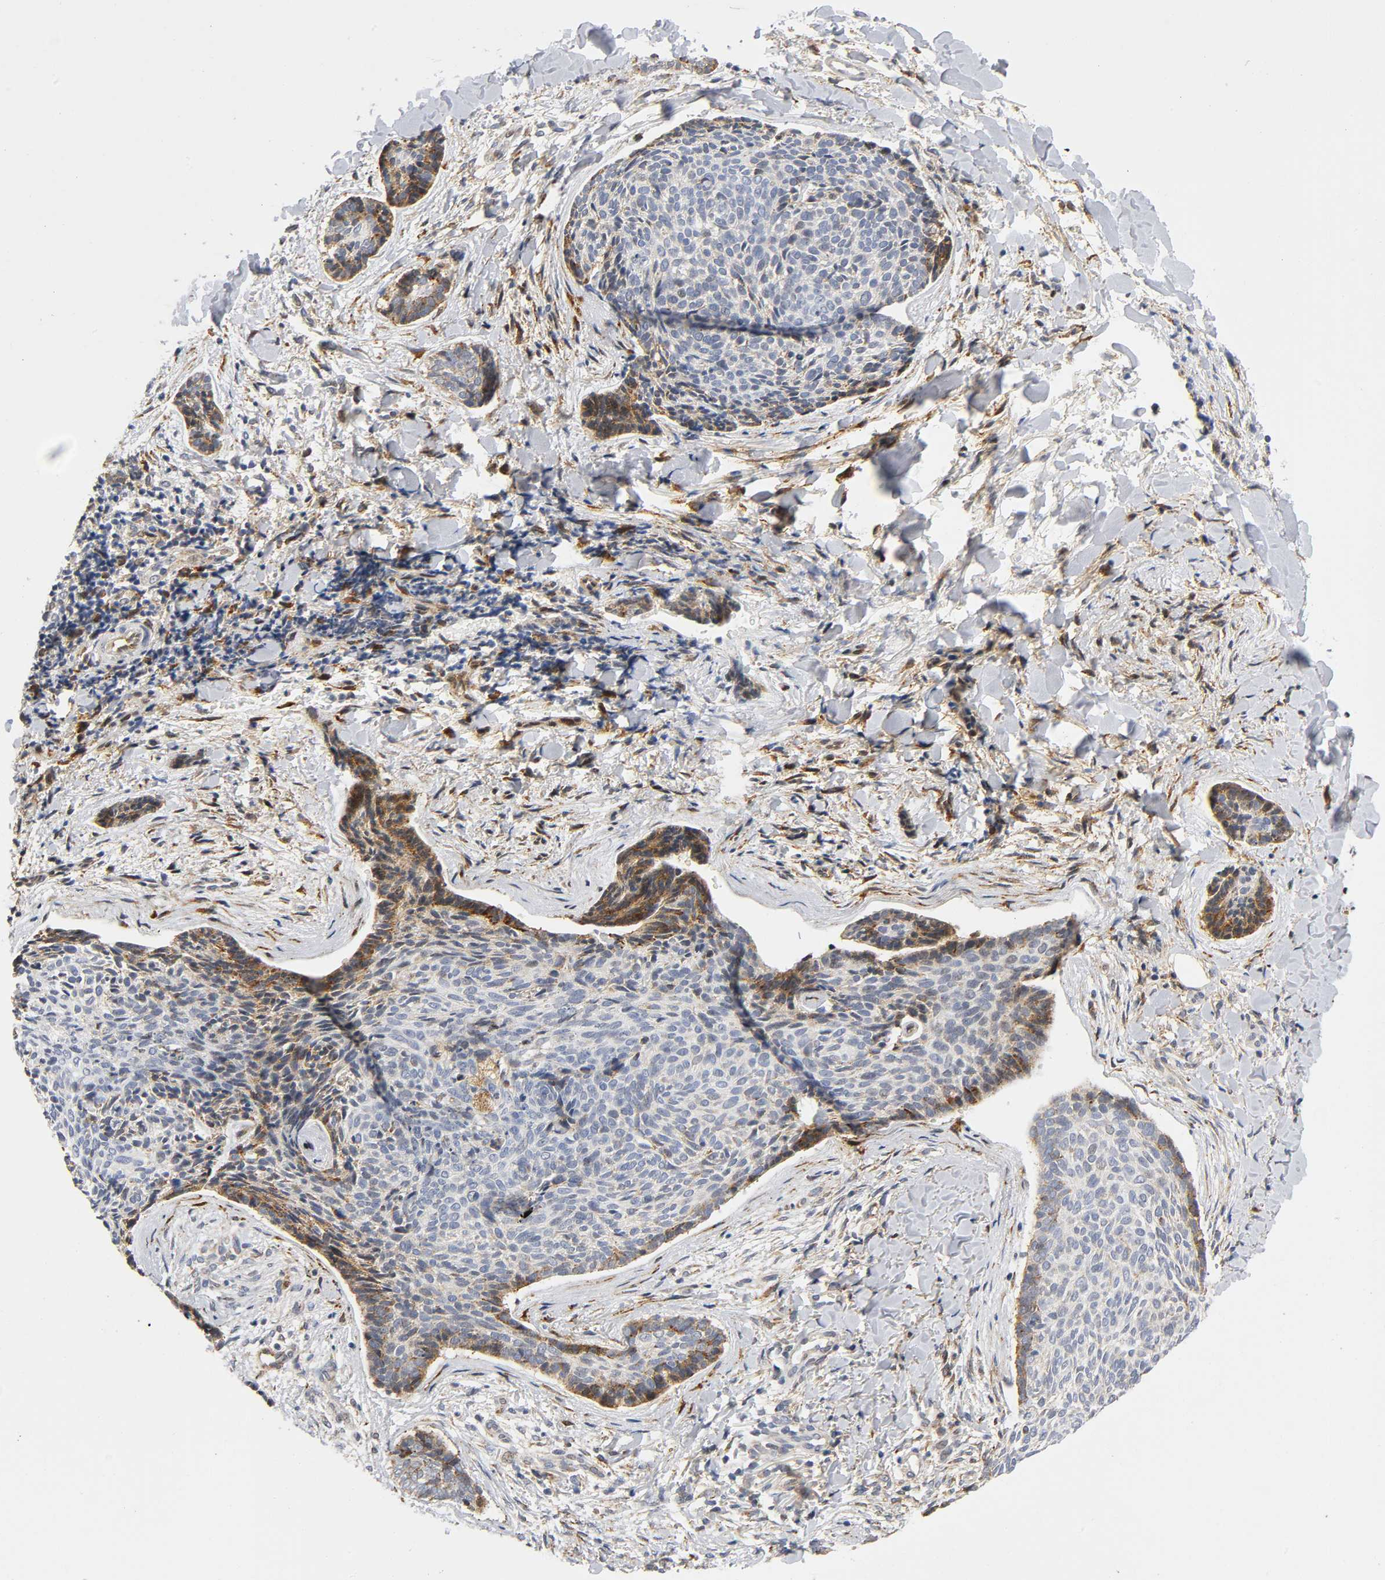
{"staining": {"intensity": "moderate", "quantity": "25%-75%", "location": "cytoplasmic/membranous"}, "tissue": "skin cancer", "cell_type": "Tumor cells", "image_type": "cancer", "snomed": [{"axis": "morphology", "description": "Normal tissue, NOS"}, {"axis": "morphology", "description": "Basal cell carcinoma"}, {"axis": "topography", "description": "Skin"}], "caption": "Human skin cancer stained for a protein (brown) displays moderate cytoplasmic/membranous positive positivity in about 25%-75% of tumor cells.", "gene": "SOS2", "patient": {"sex": "female", "age": 57}}